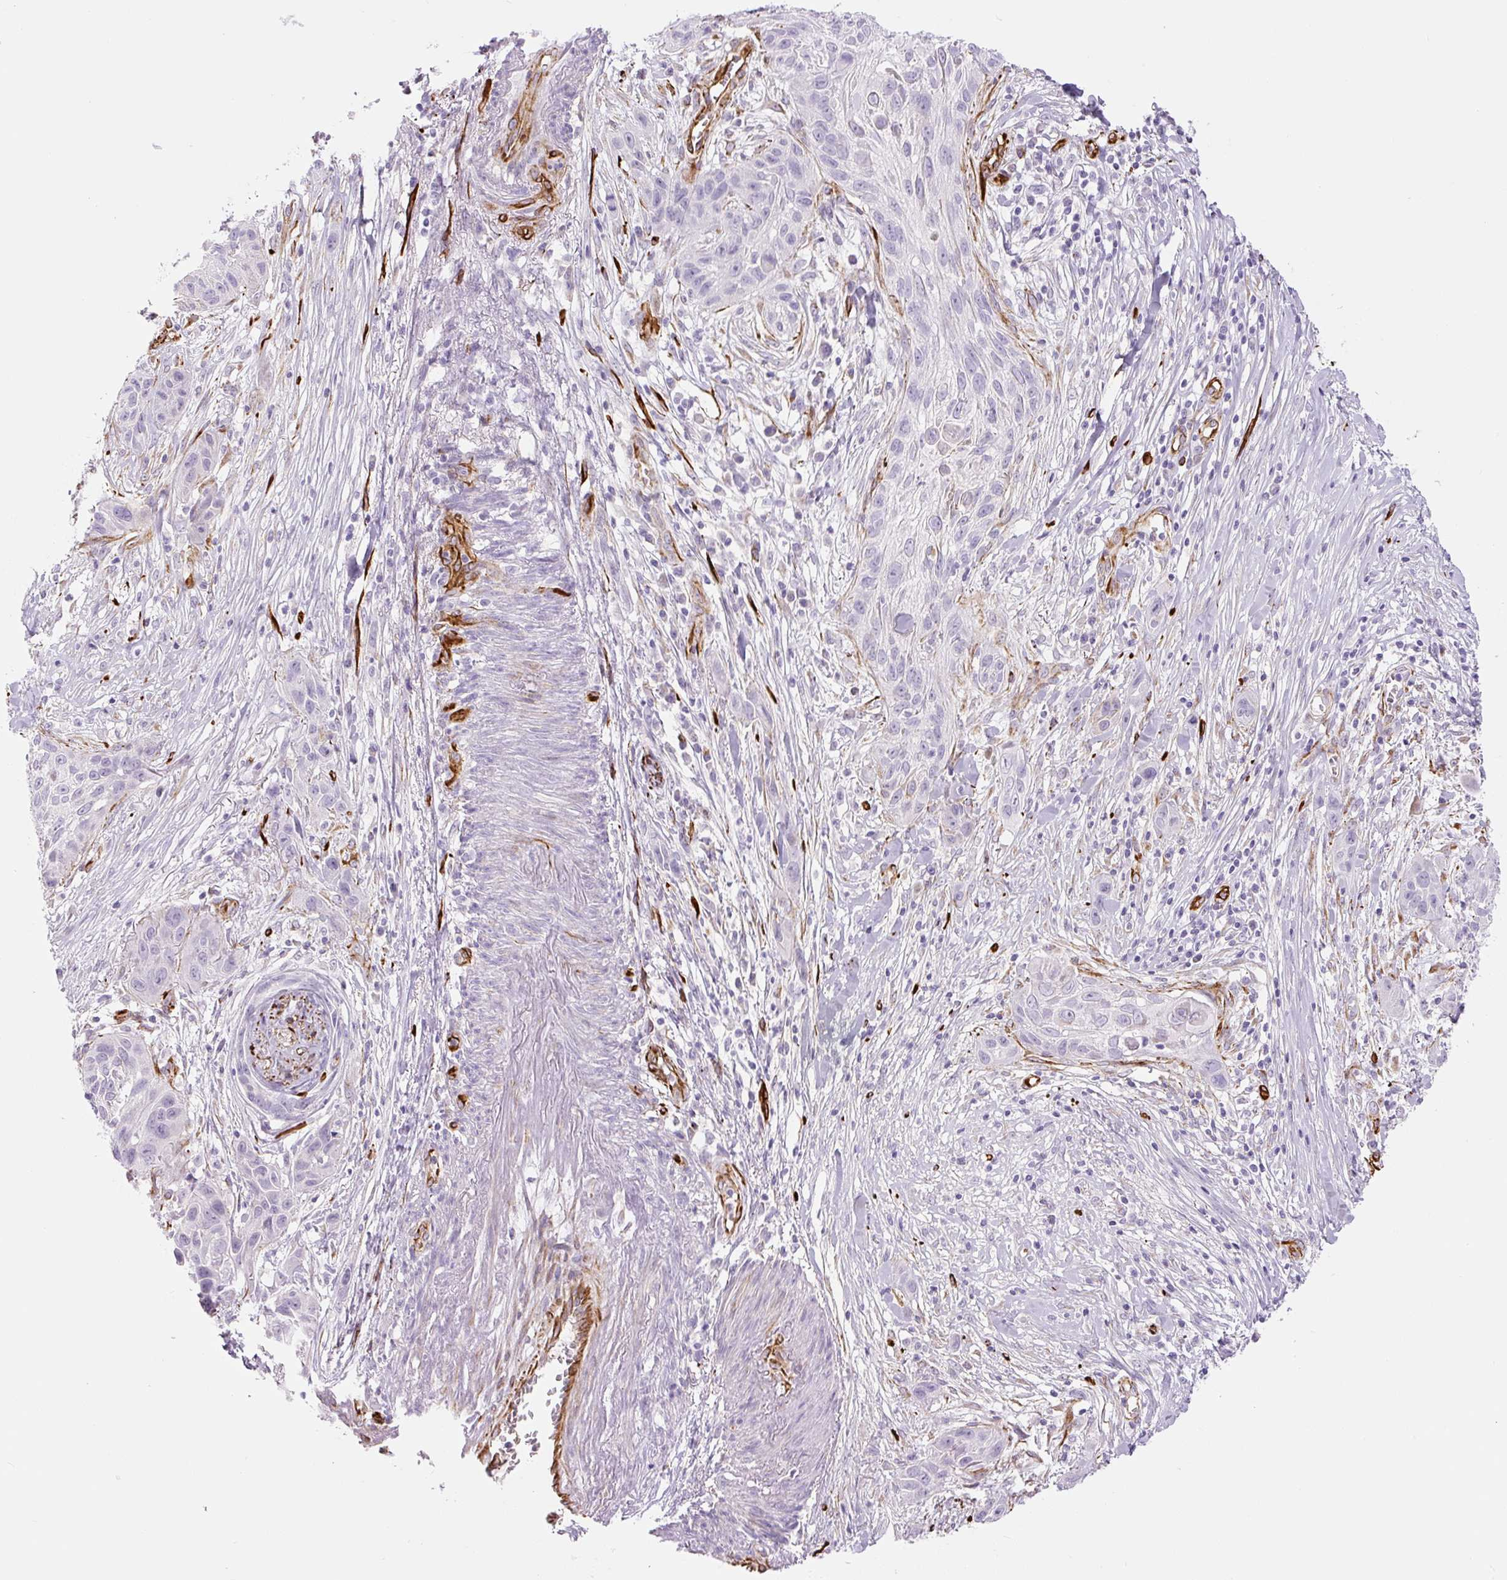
{"staining": {"intensity": "negative", "quantity": "none", "location": "none"}, "tissue": "skin cancer", "cell_type": "Tumor cells", "image_type": "cancer", "snomed": [{"axis": "morphology", "description": "Squamous cell carcinoma, NOS"}, {"axis": "topography", "description": "Skin"}, {"axis": "topography", "description": "Vulva"}], "caption": "A photomicrograph of human squamous cell carcinoma (skin) is negative for staining in tumor cells.", "gene": "NES", "patient": {"sex": "female", "age": 83}}